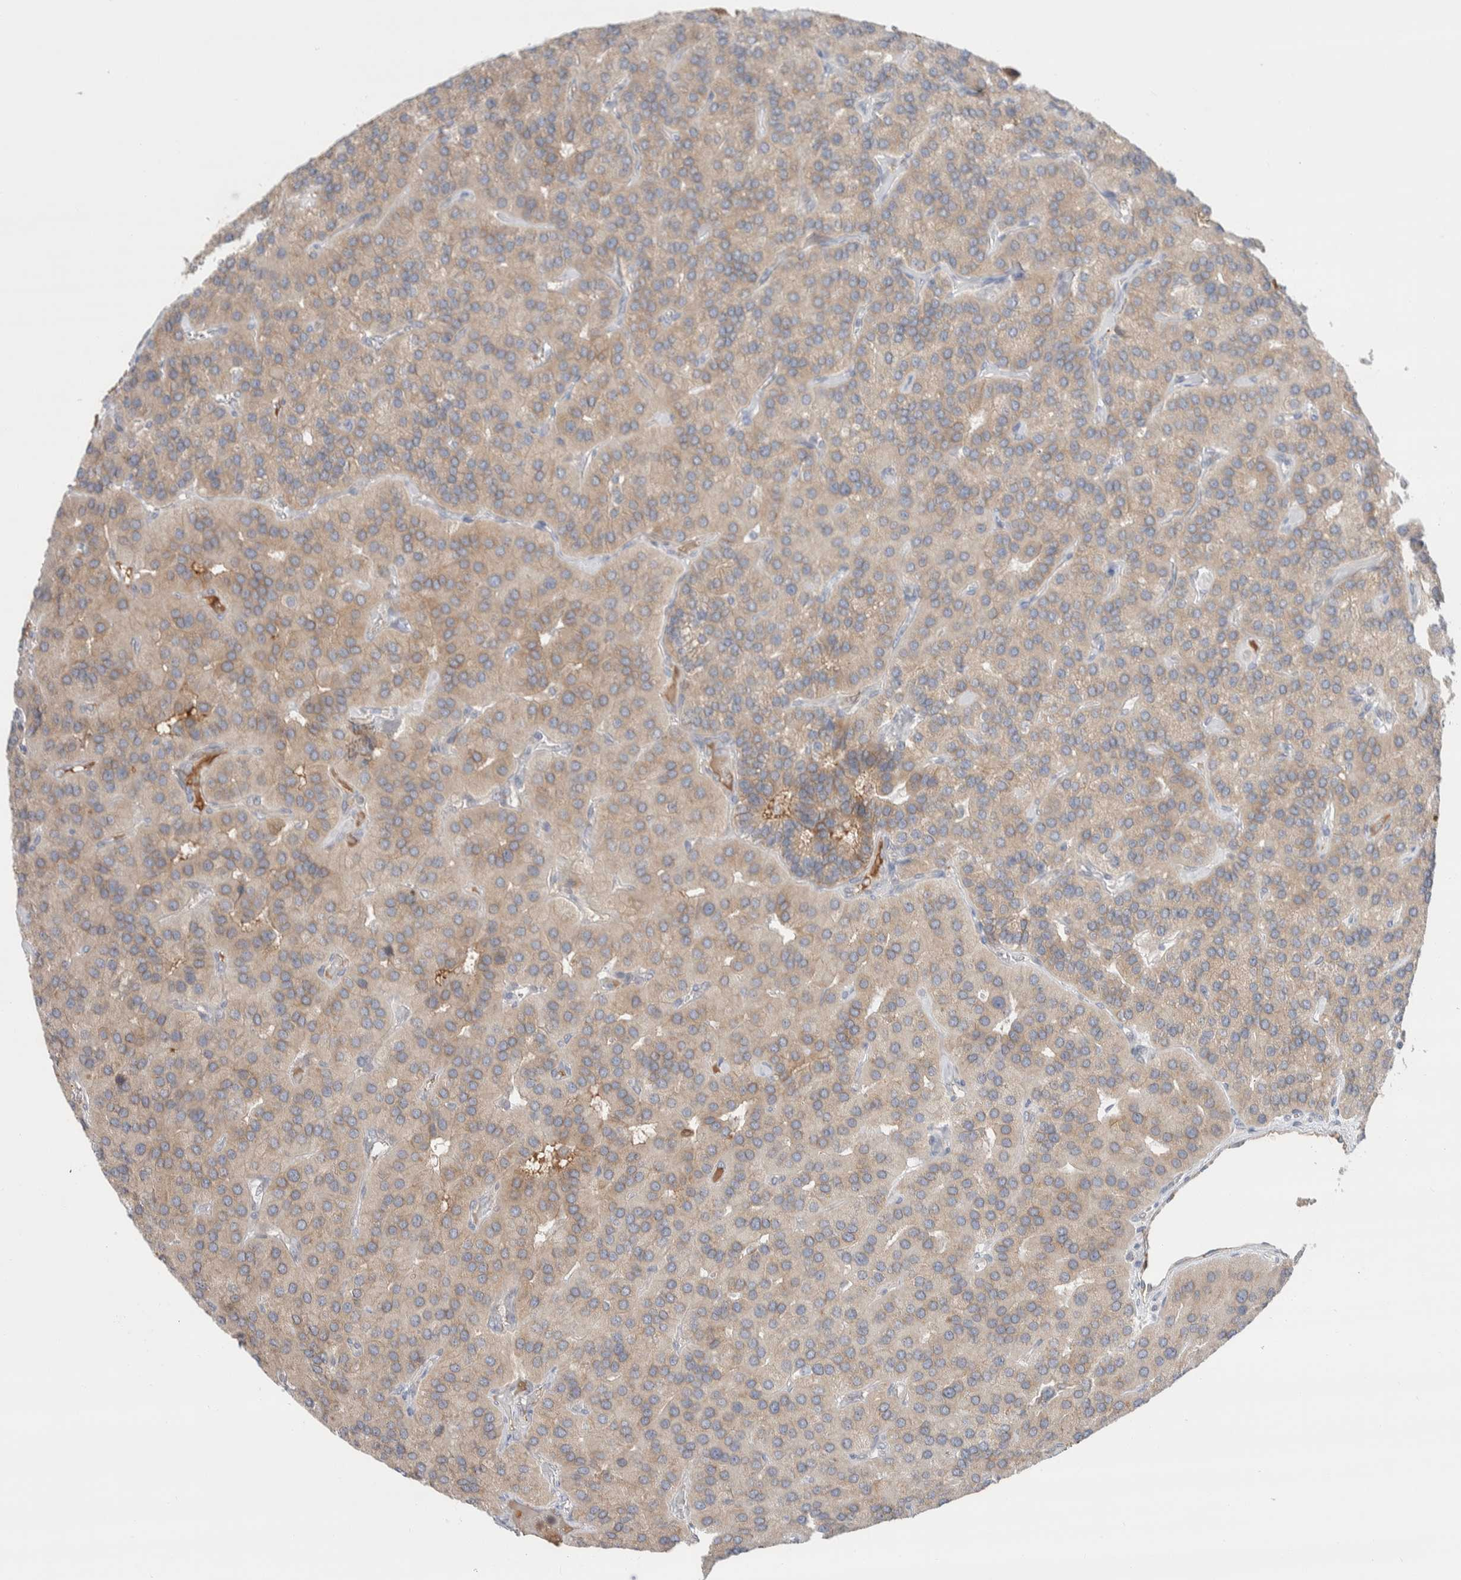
{"staining": {"intensity": "weak", "quantity": ">75%", "location": "cytoplasmic/membranous"}, "tissue": "parathyroid gland", "cell_type": "Glandular cells", "image_type": "normal", "snomed": [{"axis": "morphology", "description": "Normal tissue, NOS"}, {"axis": "morphology", "description": "Adenoma, NOS"}, {"axis": "topography", "description": "Parathyroid gland"}], "caption": "Parathyroid gland stained for a protein (brown) shows weak cytoplasmic/membranous positive expression in about >75% of glandular cells.", "gene": "RUSF1", "patient": {"sex": "female", "age": 86}}